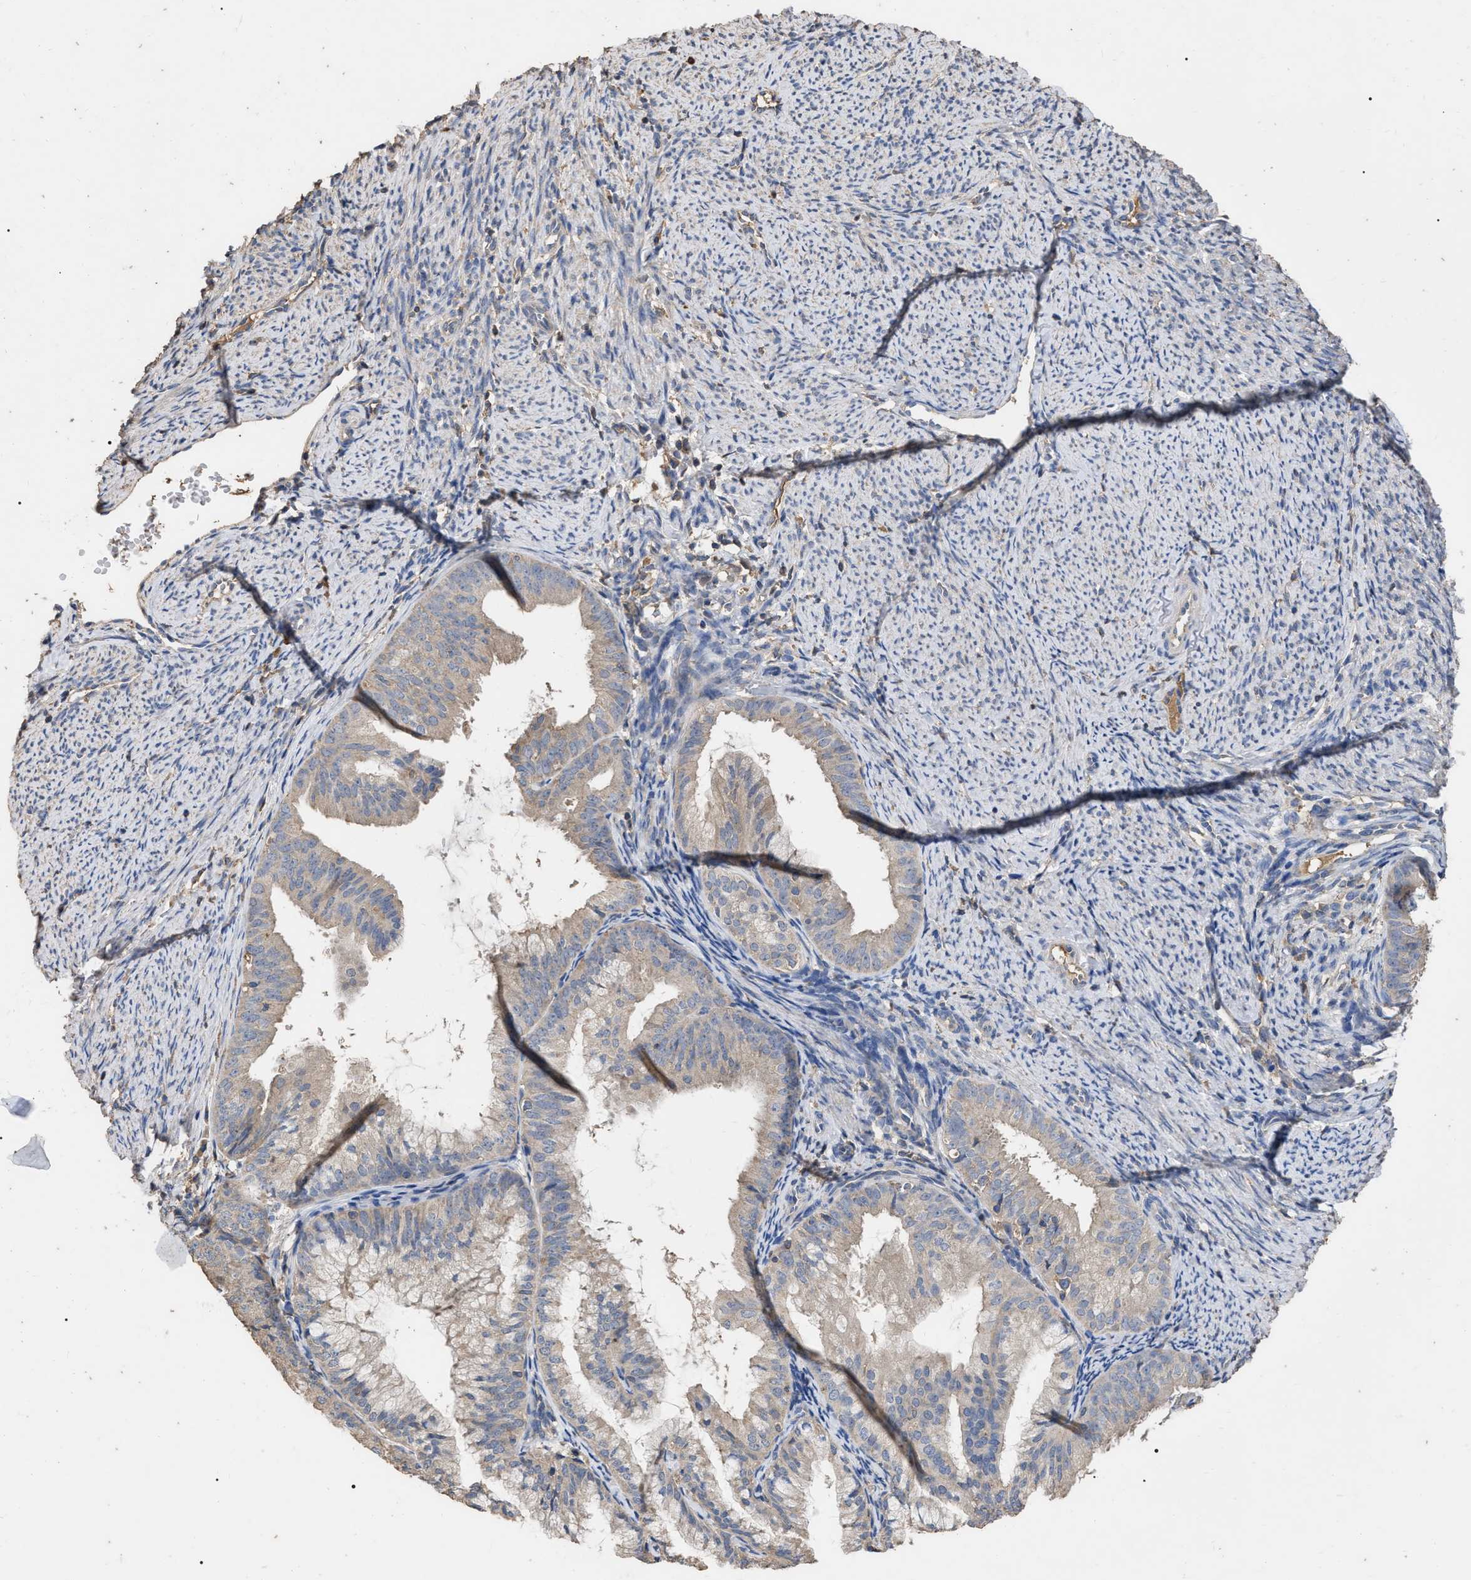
{"staining": {"intensity": "weak", "quantity": "<25%", "location": "cytoplasmic/membranous"}, "tissue": "endometrial cancer", "cell_type": "Tumor cells", "image_type": "cancer", "snomed": [{"axis": "morphology", "description": "Adenocarcinoma, NOS"}, {"axis": "topography", "description": "Endometrium"}], "caption": "The micrograph demonstrates no significant staining in tumor cells of adenocarcinoma (endometrial). Nuclei are stained in blue.", "gene": "GPR179", "patient": {"sex": "female", "age": 63}}